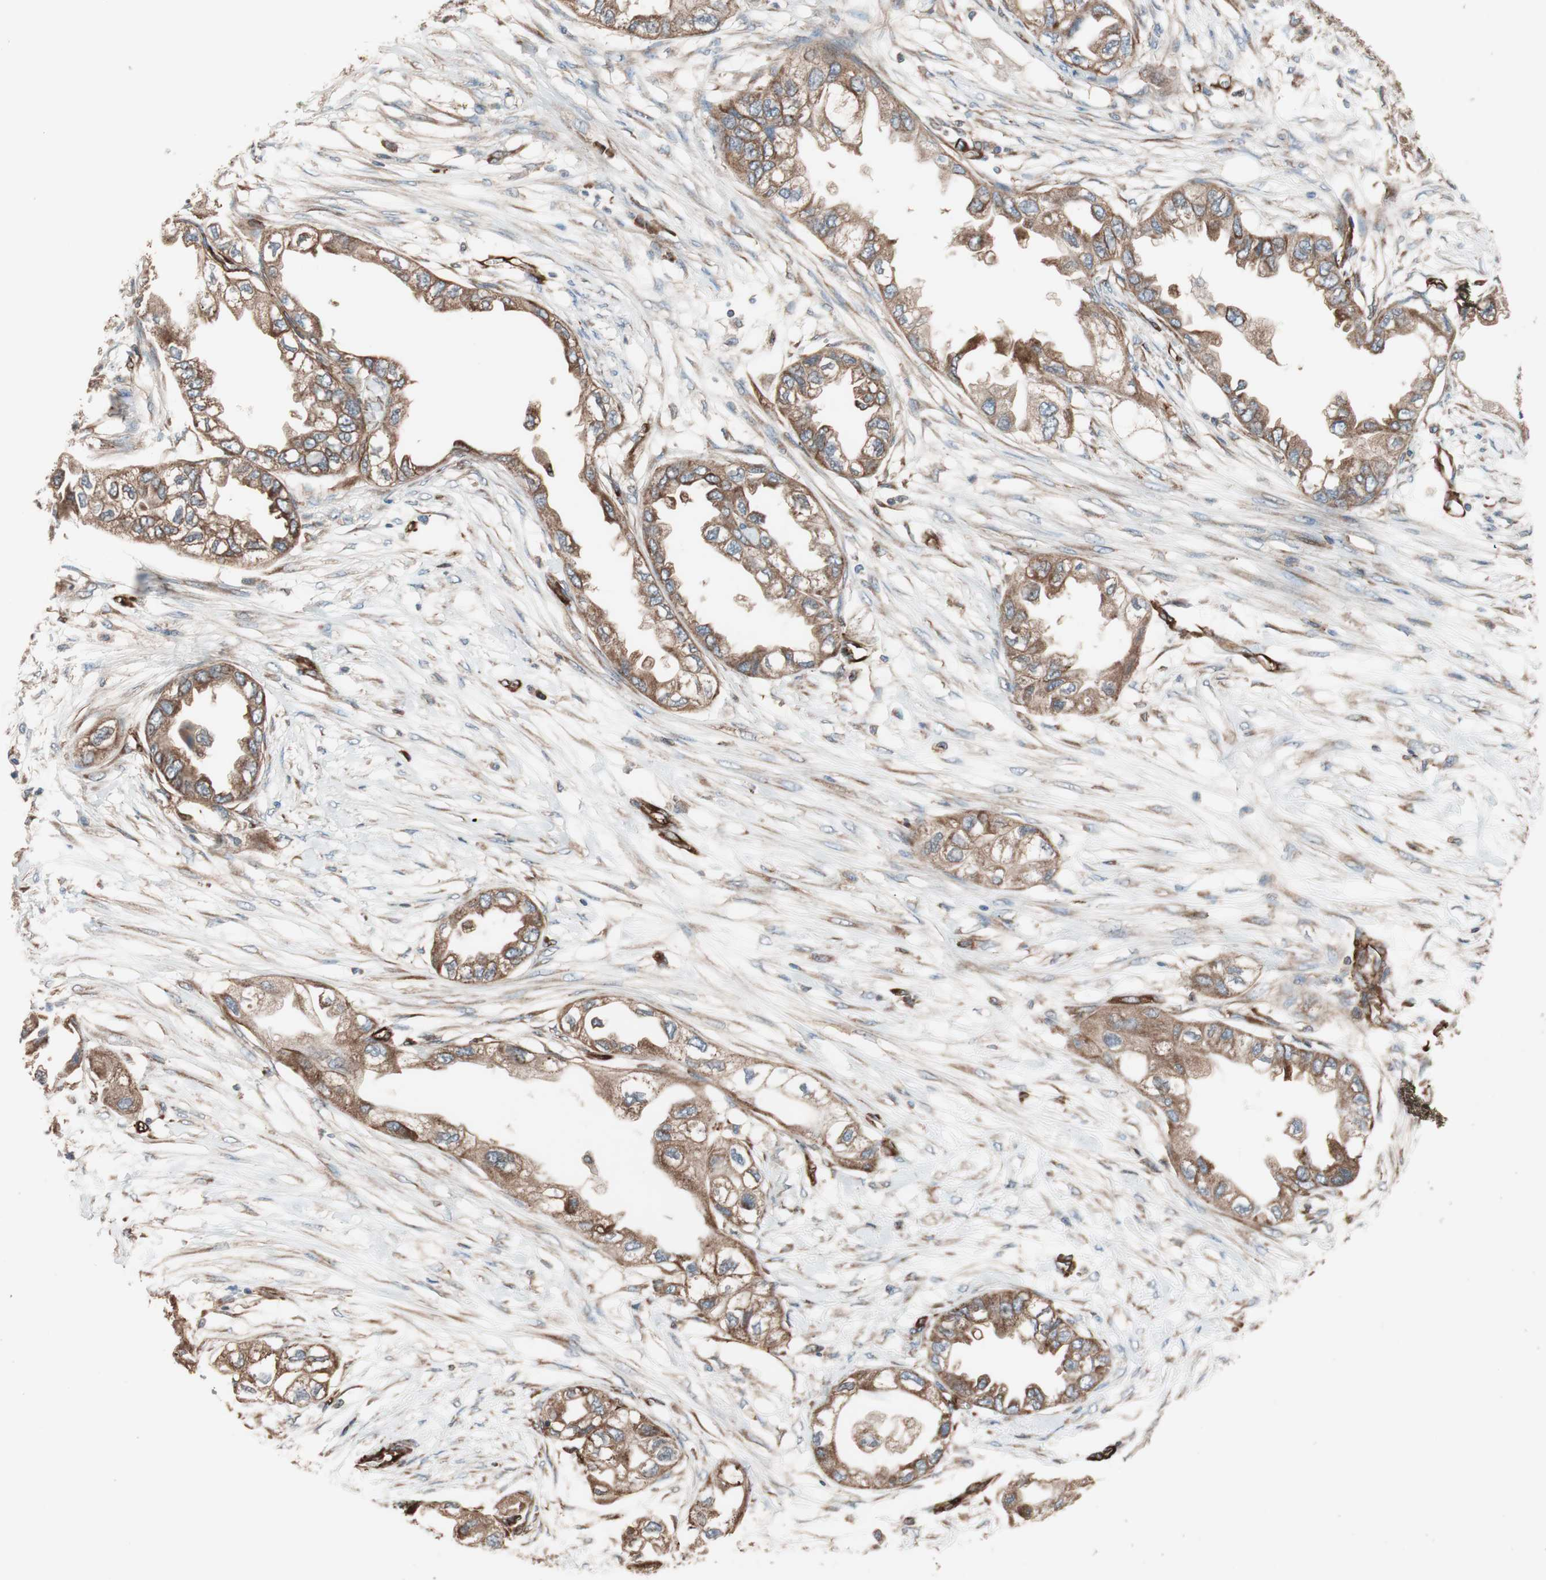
{"staining": {"intensity": "moderate", "quantity": ">75%", "location": "cytoplasmic/membranous"}, "tissue": "endometrial cancer", "cell_type": "Tumor cells", "image_type": "cancer", "snomed": [{"axis": "morphology", "description": "Adenocarcinoma, NOS"}, {"axis": "topography", "description": "Endometrium"}], "caption": "Protein expression analysis of human endometrial adenocarcinoma reveals moderate cytoplasmic/membranous positivity in approximately >75% of tumor cells.", "gene": "GPSM2", "patient": {"sex": "female", "age": 67}}